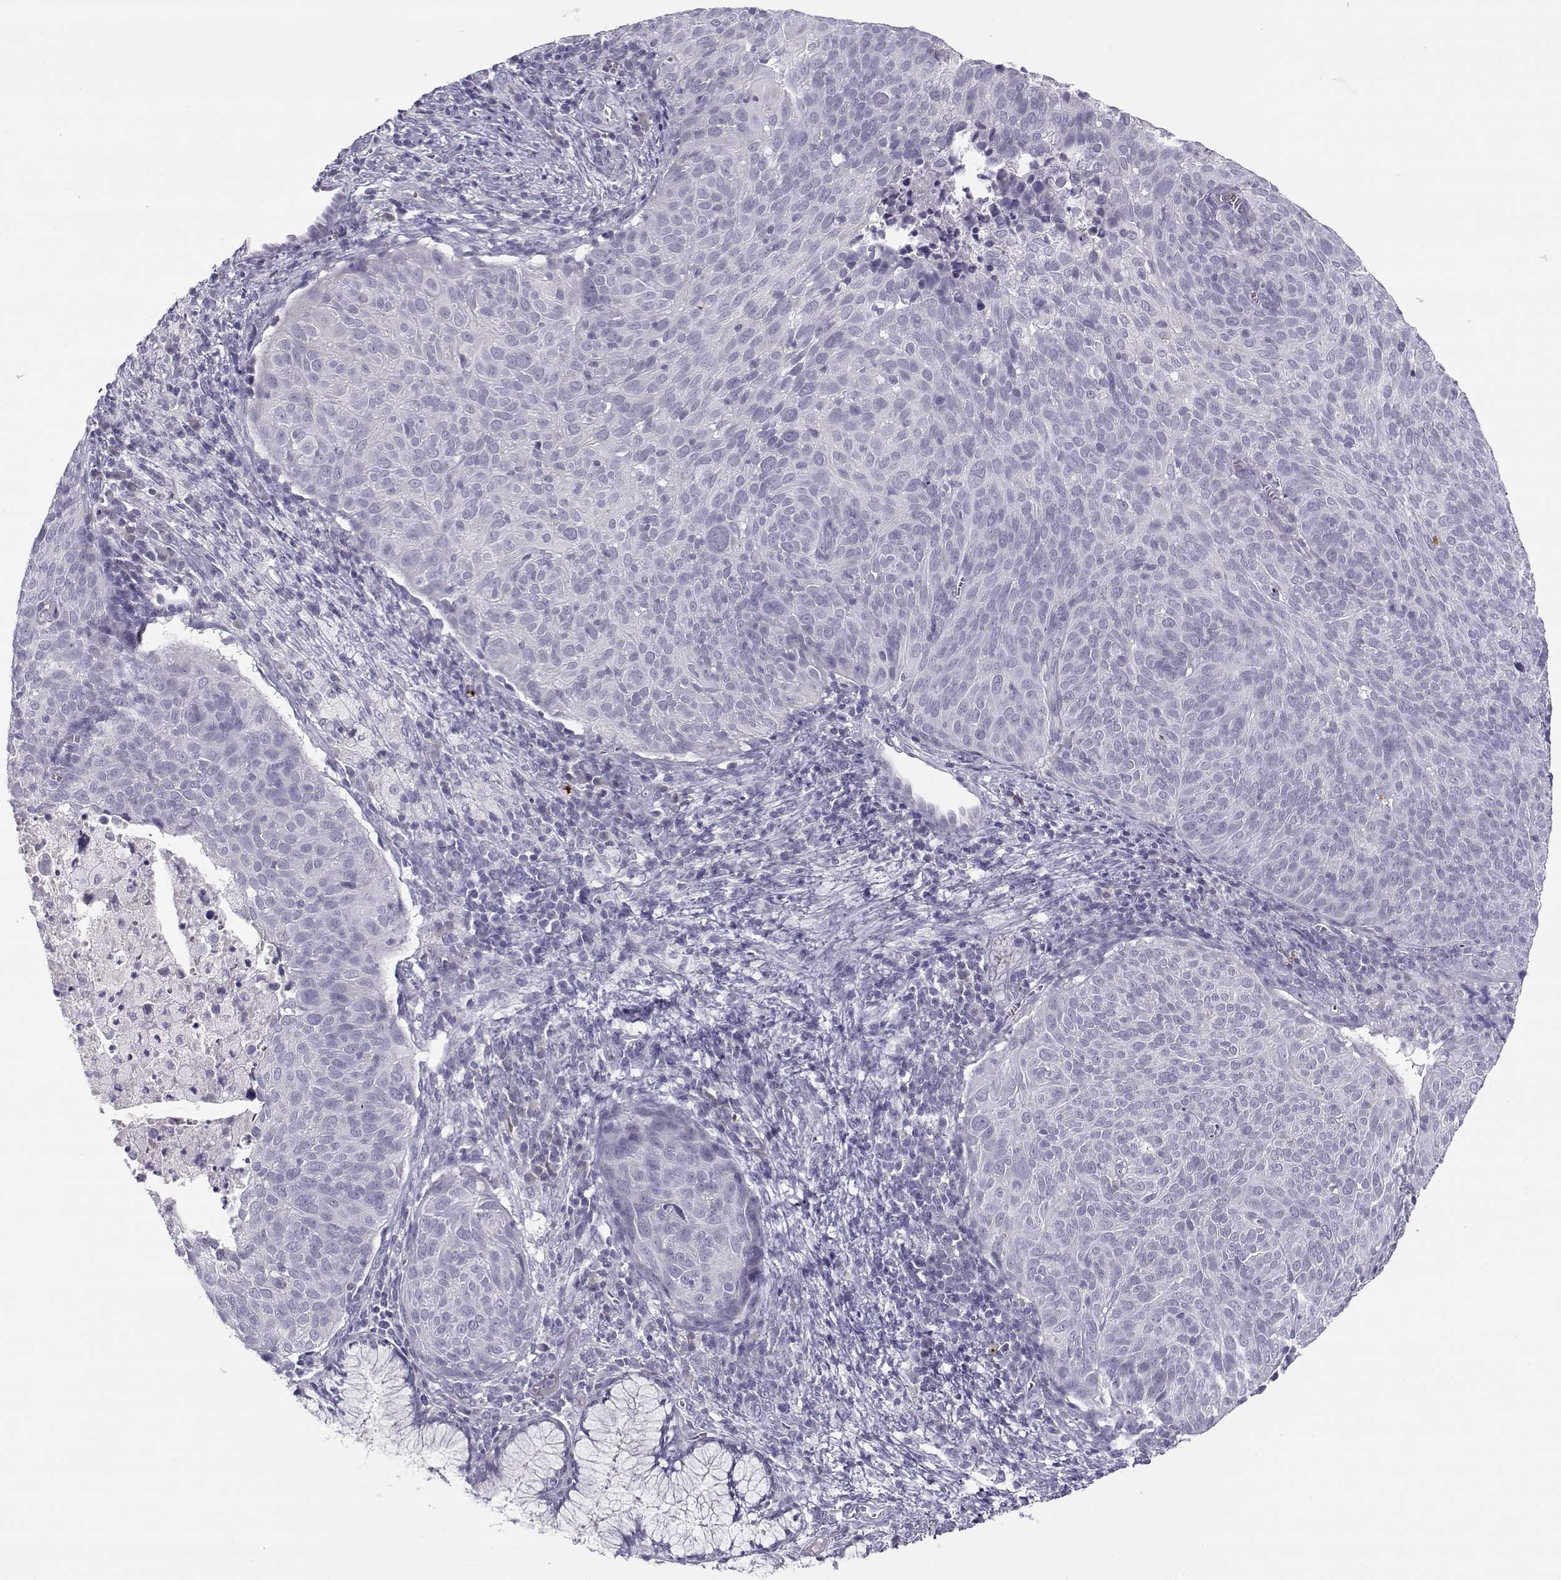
{"staining": {"intensity": "negative", "quantity": "none", "location": "none"}, "tissue": "cervical cancer", "cell_type": "Tumor cells", "image_type": "cancer", "snomed": [{"axis": "morphology", "description": "Squamous cell carcinoma, NOS"}, {"axis": "topography", "description": "Cervix"}], "caption": "Tumor cells show no significant expression in squamous cell carcinoma (cervical).", "gene": "CFAP77", "patient": {"sex": "female", "age": 39}}